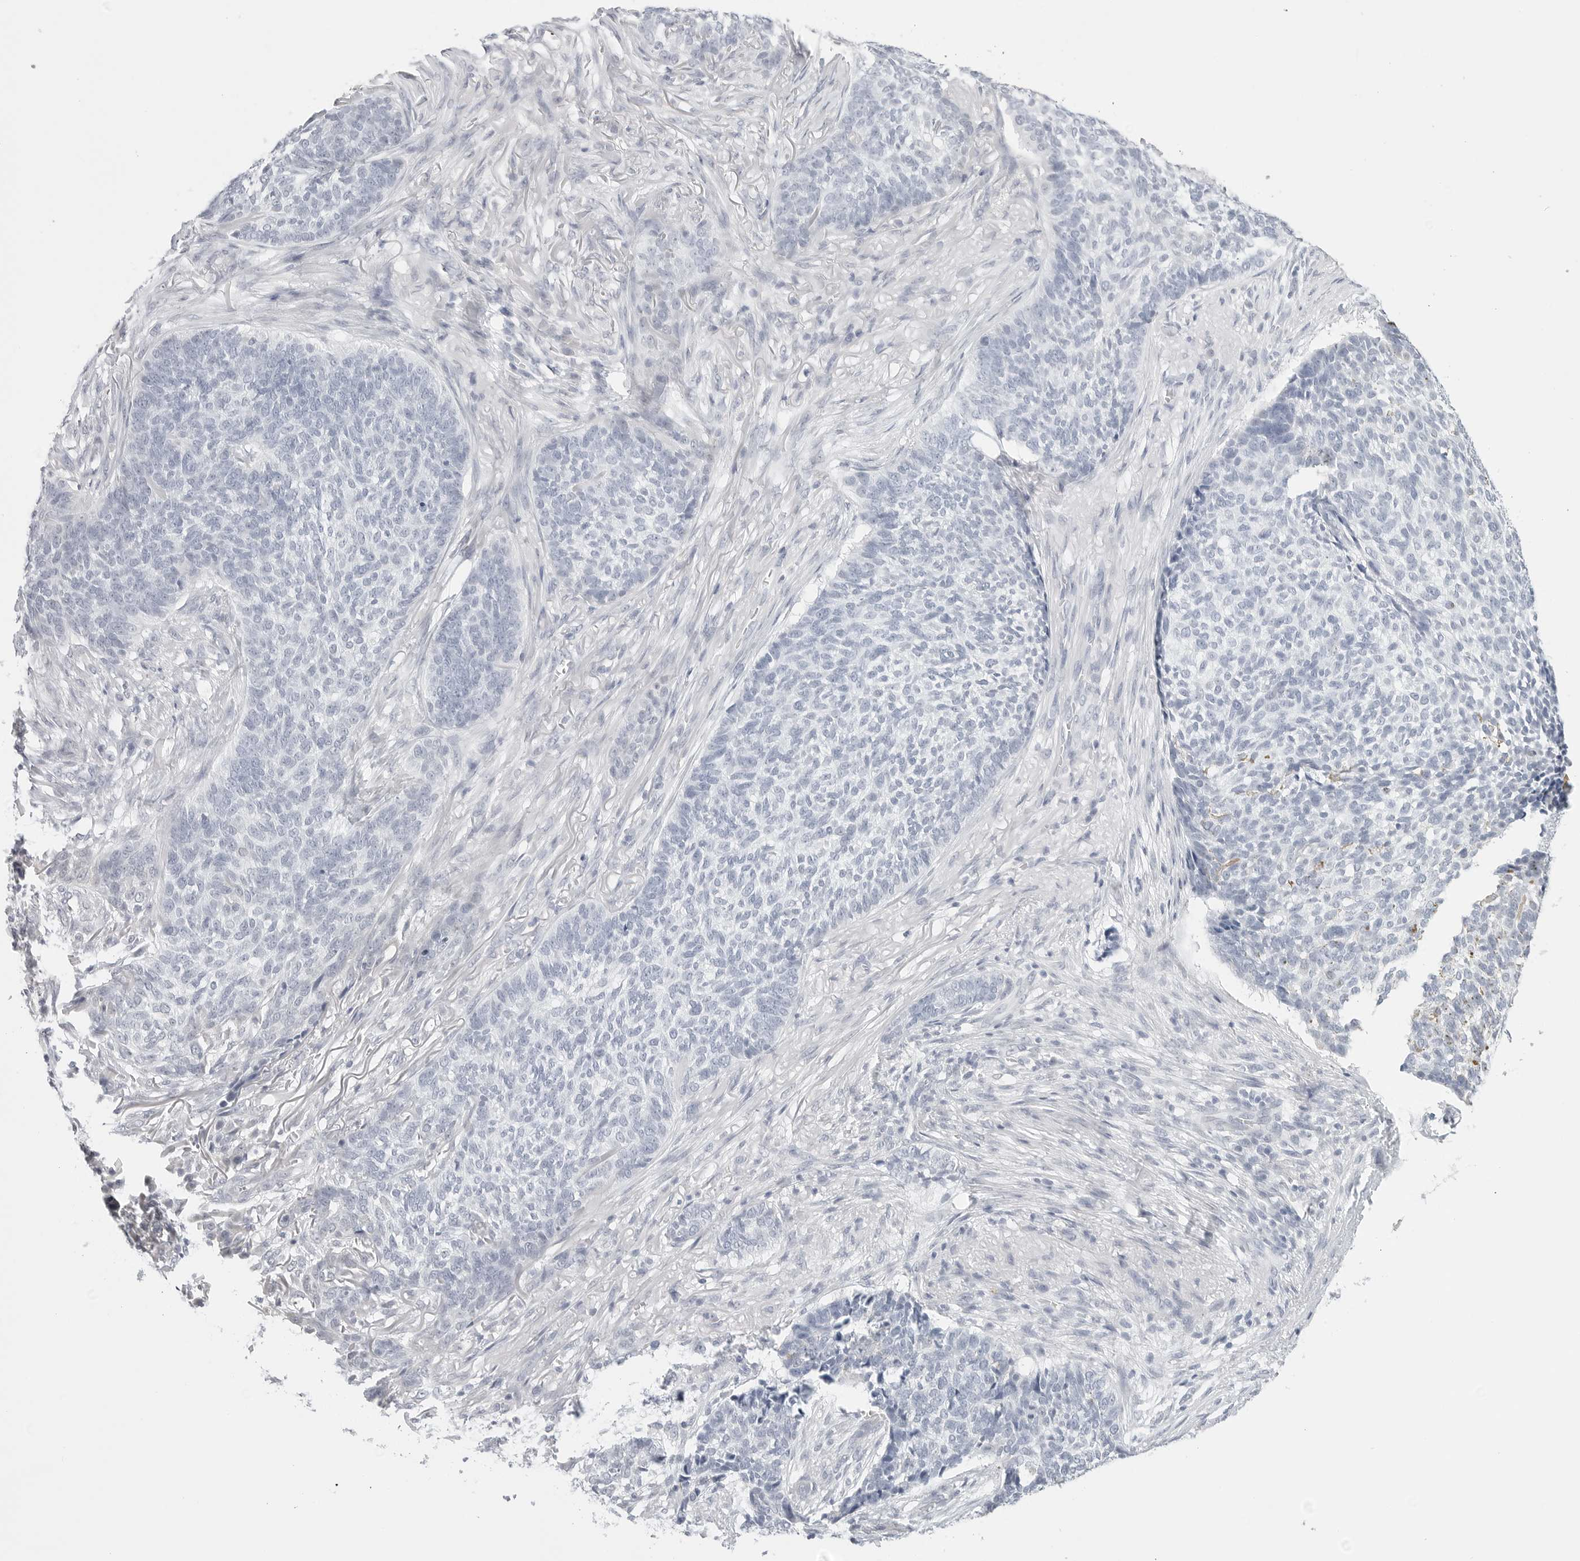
{"staining": {"intensity": "negative", "quantity": "none", "location": "none"}, "tissue": "skin cancer", "cell_type": "Tumor cells", "image_type": "cancer", "snomed": [{"axis": "morphology", "description": "Basal cell carcinoma"}, {"axis": "topography", "description": "Skin"}], "caption": "This is a image of immunohistochemistry (IHC) staining of skin cancer, which shows no staining in tumor cells. (DAB (3,3'-diaminobenzidine) IHC visualized using brightfield microscopy, high magnification).", "gene": "HMGCS2", "patient": {"sex": "male", "age": 85}}